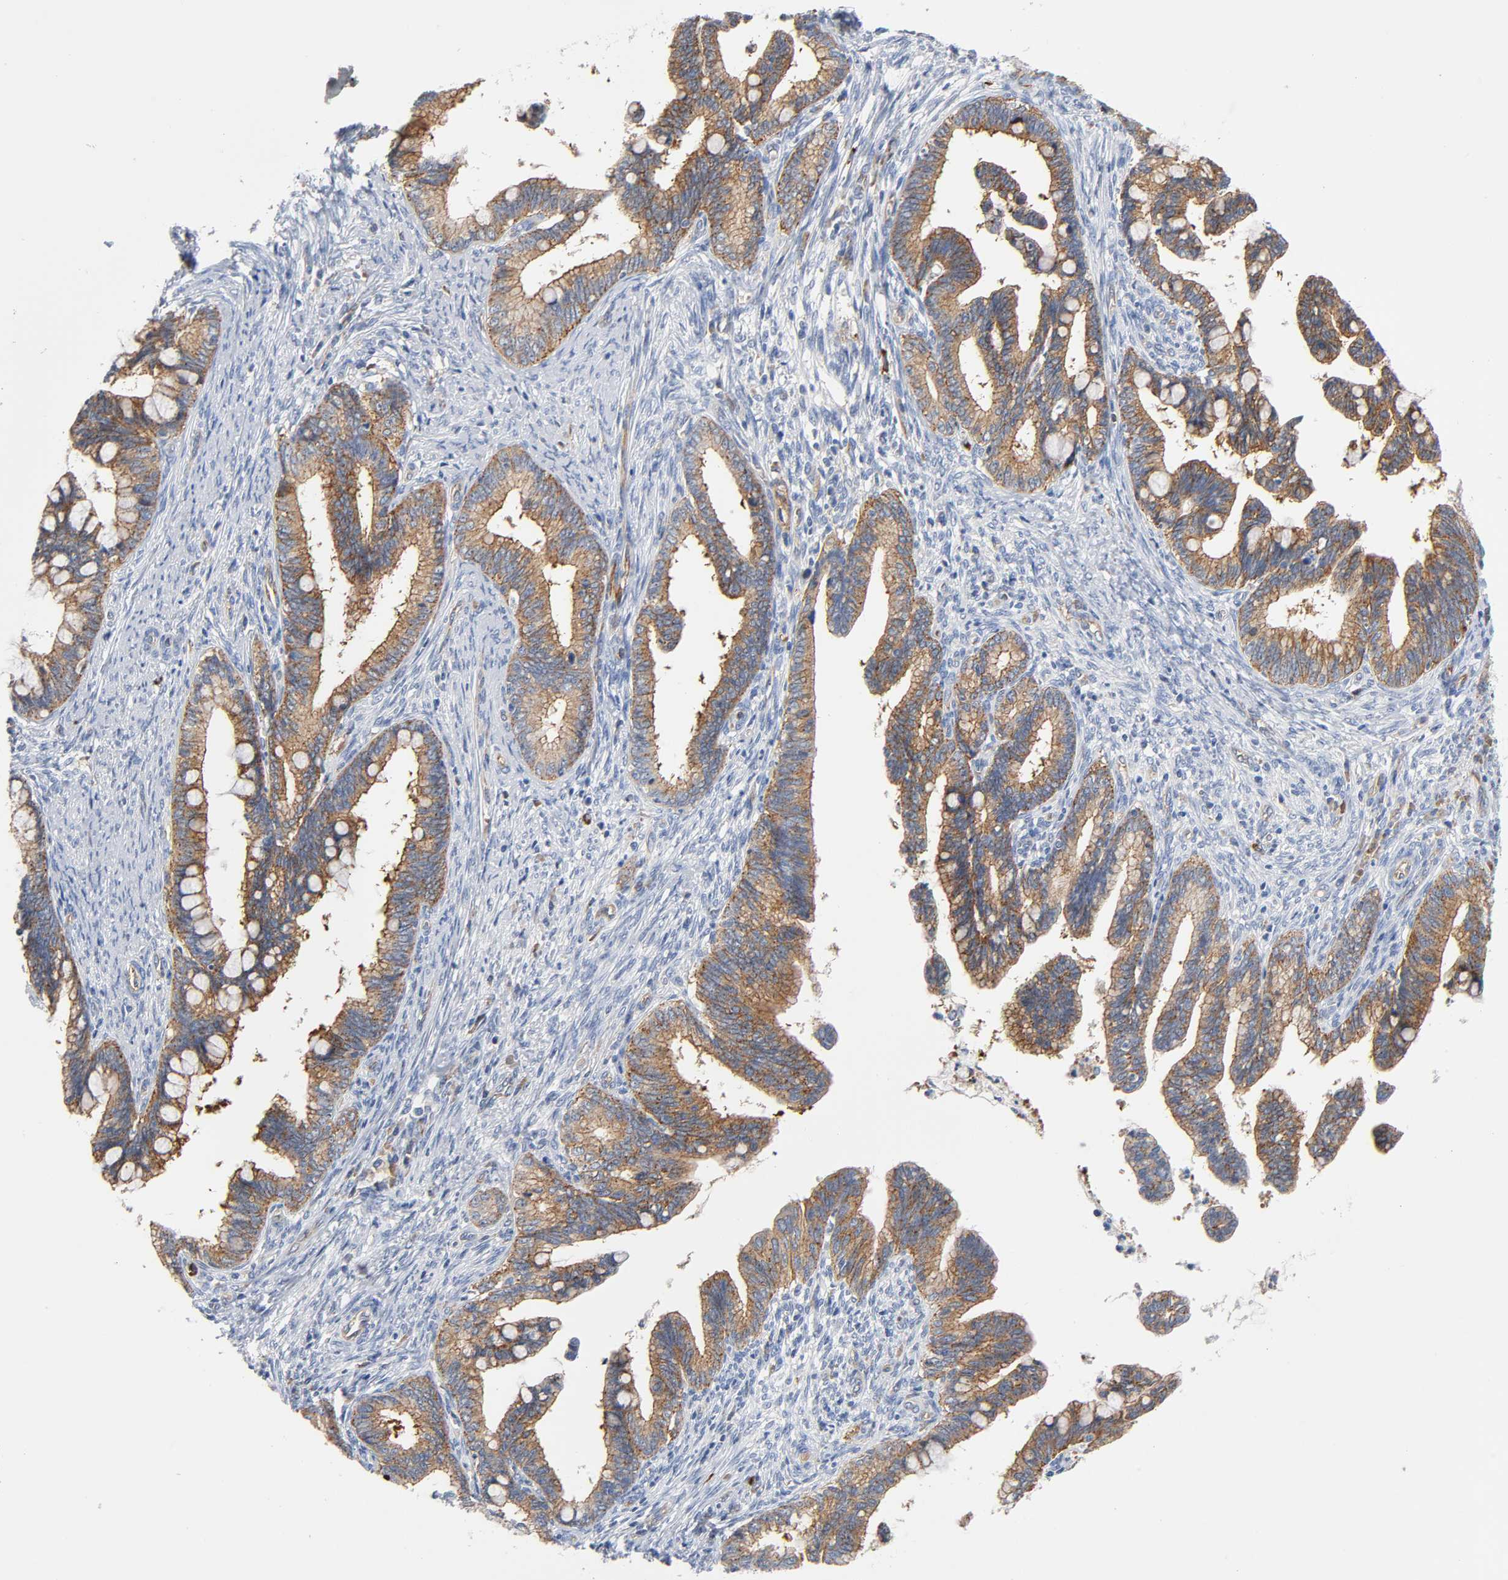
{"staining": {"intensity": "moderate", "quantity": ">75%", "location": "cytoplasmic/membranous"}, "tissue": "cervical cancer", "cell_type": "Tumor cells", "image_type": "cancer", "snomed": [{"axis": "morphology", "description": "Adenocarcinoma, NOS"}, {"axis": "topography", "description": "Cervix"}], "caption": "Human adenocarcinoma (cervical) stained with a brown dye reveals moderate cytoplasmic/membranous positive expression in about >75% of tumor cells.", "gene": "CD2AP", "patient": {"sex": "female", "age": 36}}